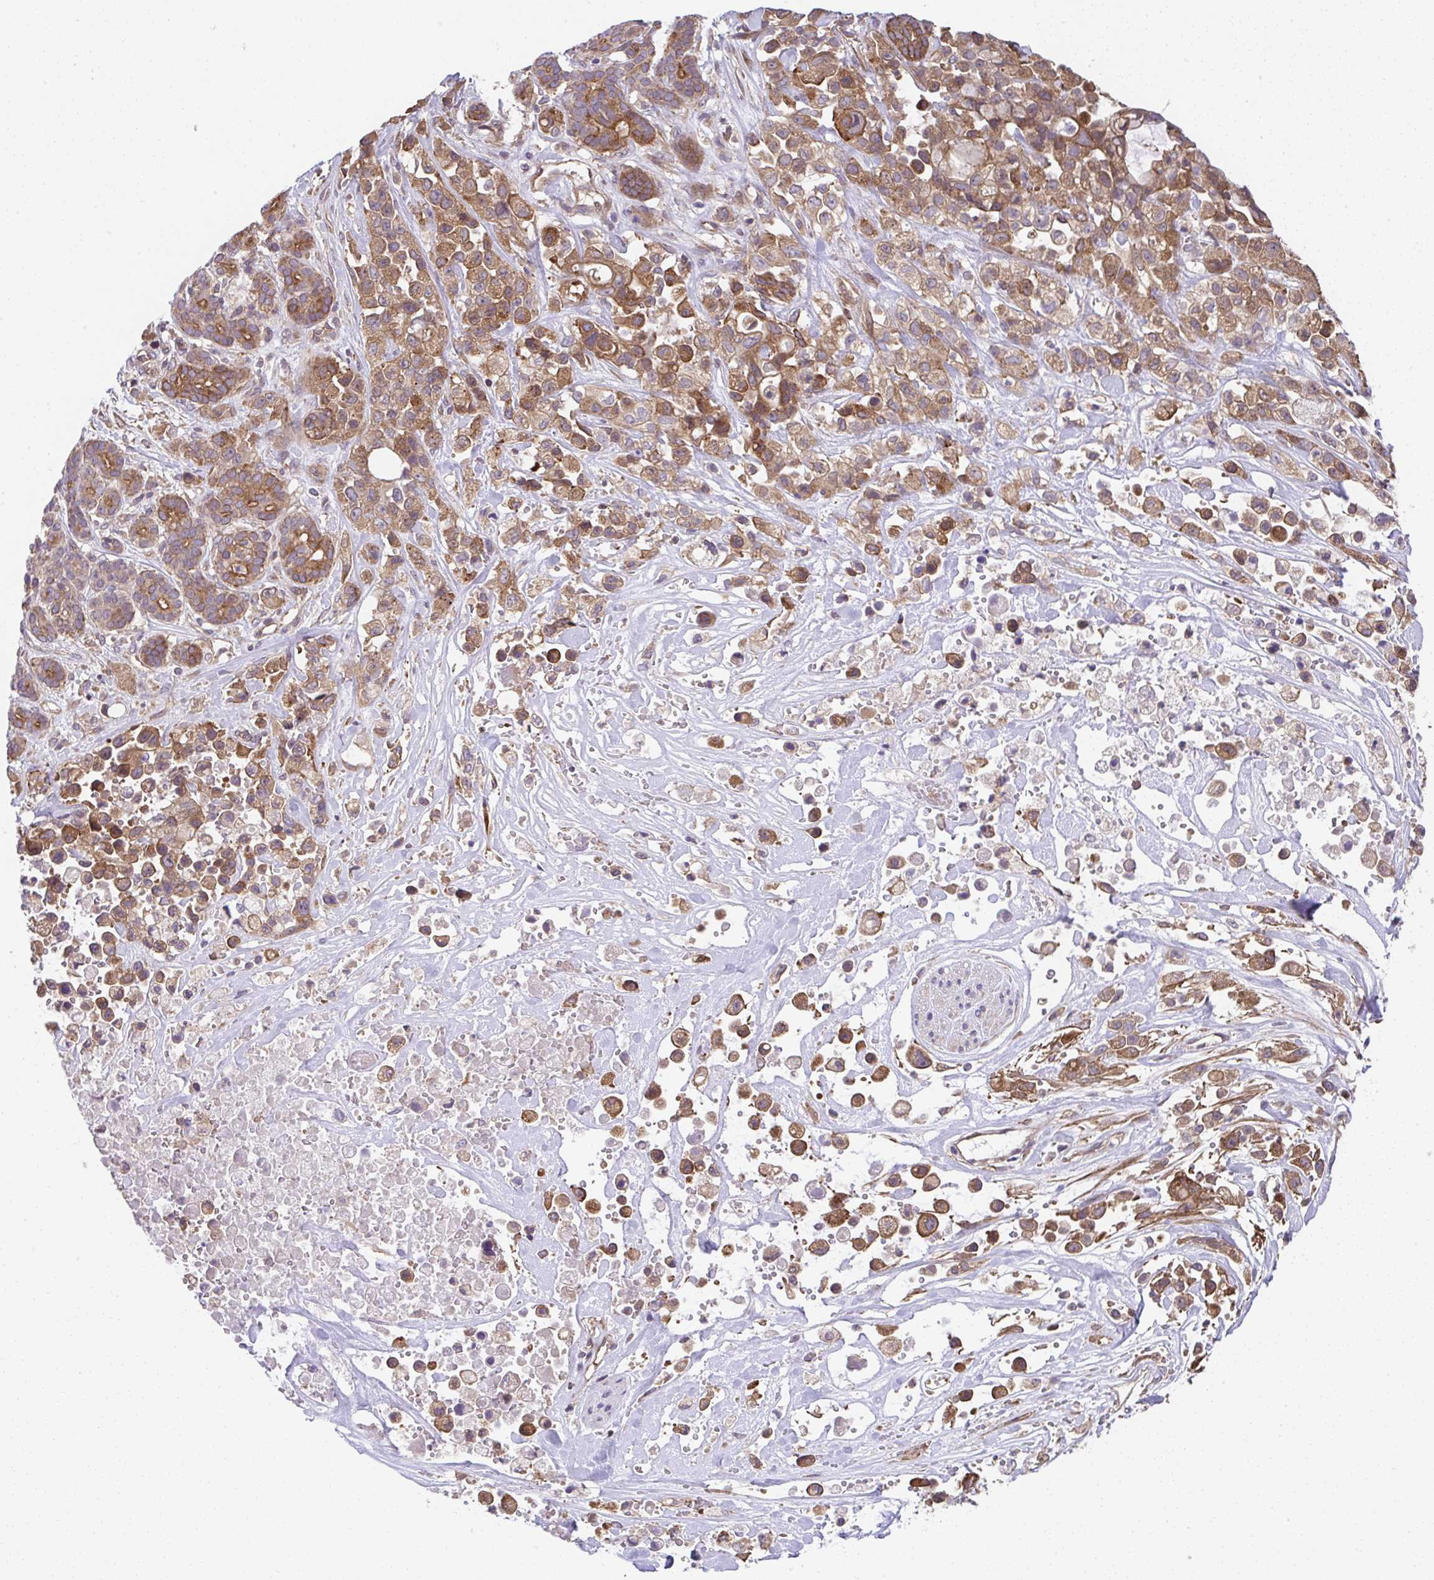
{"staining": {"intensity": "moderate", "quantity": ">75%", "location": "cytoplasmic/membranous"}, "tissue": "pancreatic cancer", "cell_type": "Tumor cells", "image_type": "cancer", "snomed": [{"axis": "morphology", "description": "Adenocarcinoma, NOS"}, {"axis": "topography", "description": "Pancreas"}], "caption": "Pancreatic cancer stained for a protein shows moderate cytoplasmic/membranous positivity in tumor cells. The staining is performed using DAB brown chromogen to label protein expression. The nuclei are counter-stained blue using hematoxylin.", "gene": "ZNF696", "patient": {"sex": "male", "age": 44}}